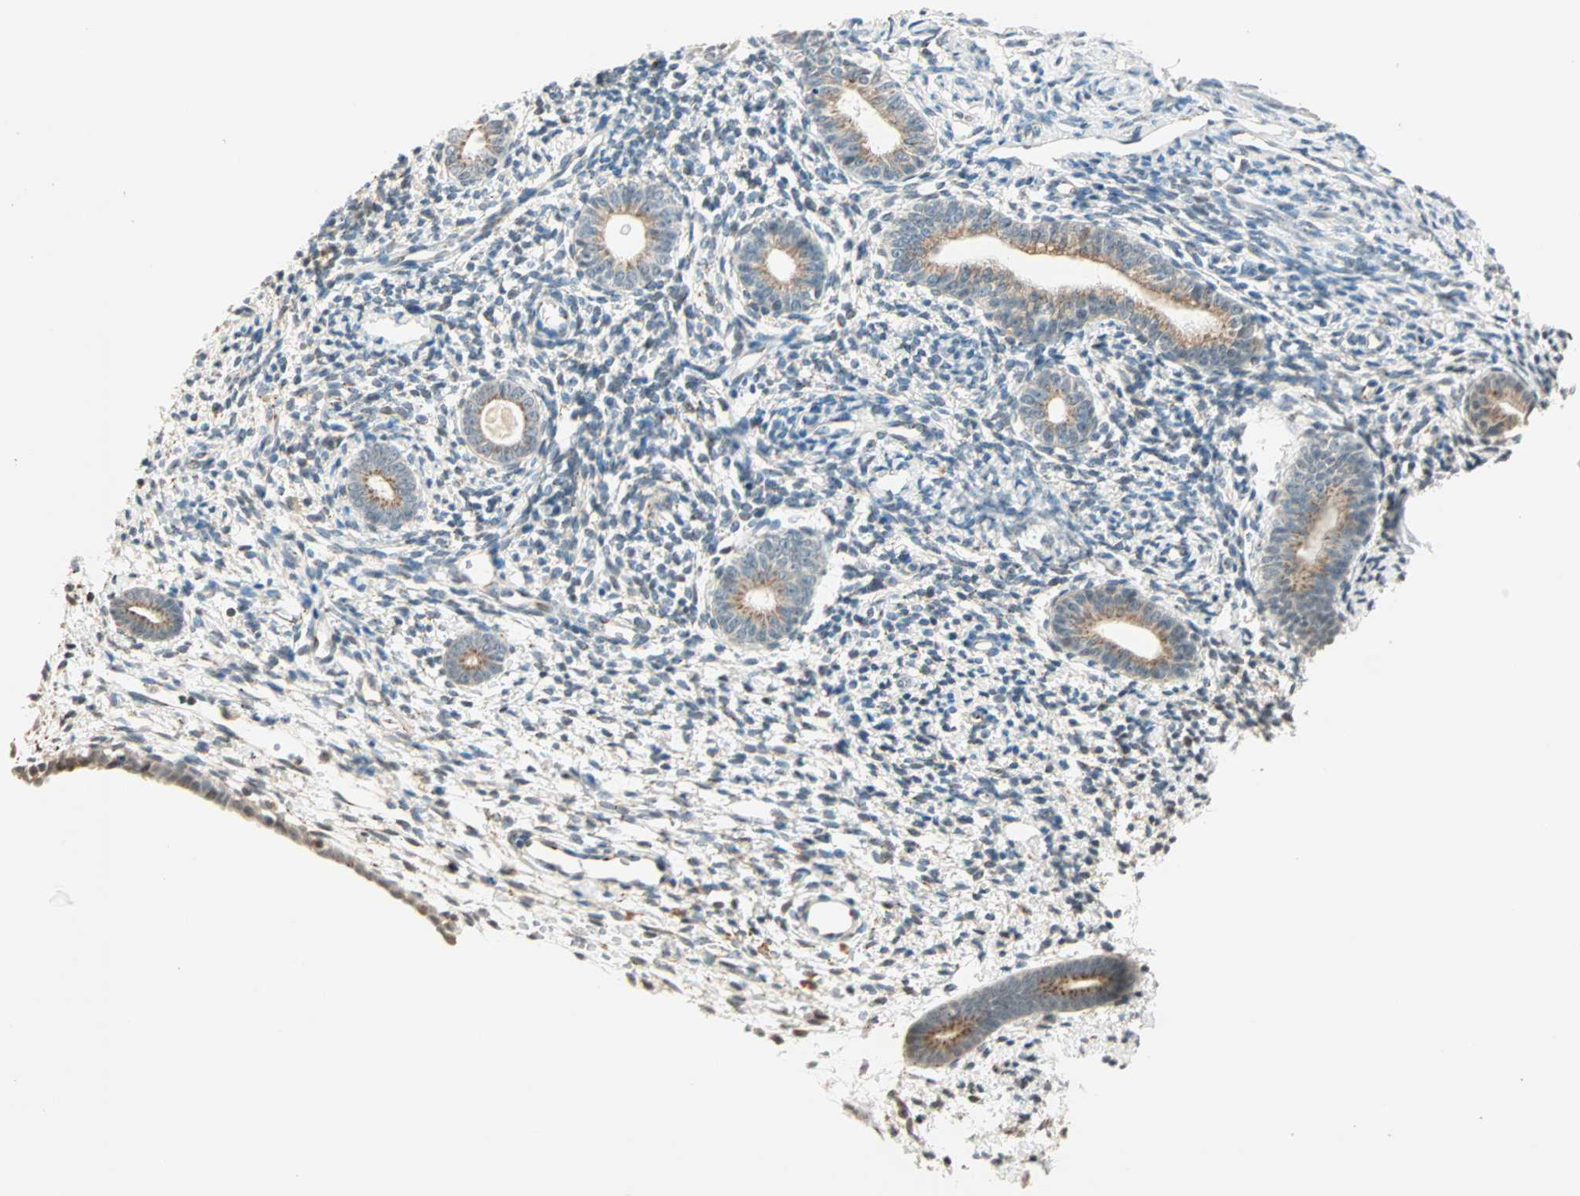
{"staining": {"intensity": "weak", "quantity": "<25%", "location": "cytoplasmic/membranous"}, "tissue": "endometrium", "cell_type": "Cells in endometrial stroma", "image_type": "normal", "snomed": [{"axis": "morphology", "description": "Normal tissue, NOS"}, {"axis": "topography", "description": "Endometrium"}], "caption": "Cells in endometrial stroma show no significant expression in benign endometrium. (Stains: DAB immunohistochemistry with hematoxylin counter stain, Microscopy: brightfield microscopy at high magnification).", "gene": "PRDM2", "patient": {"sex": "female", "age": 71}}